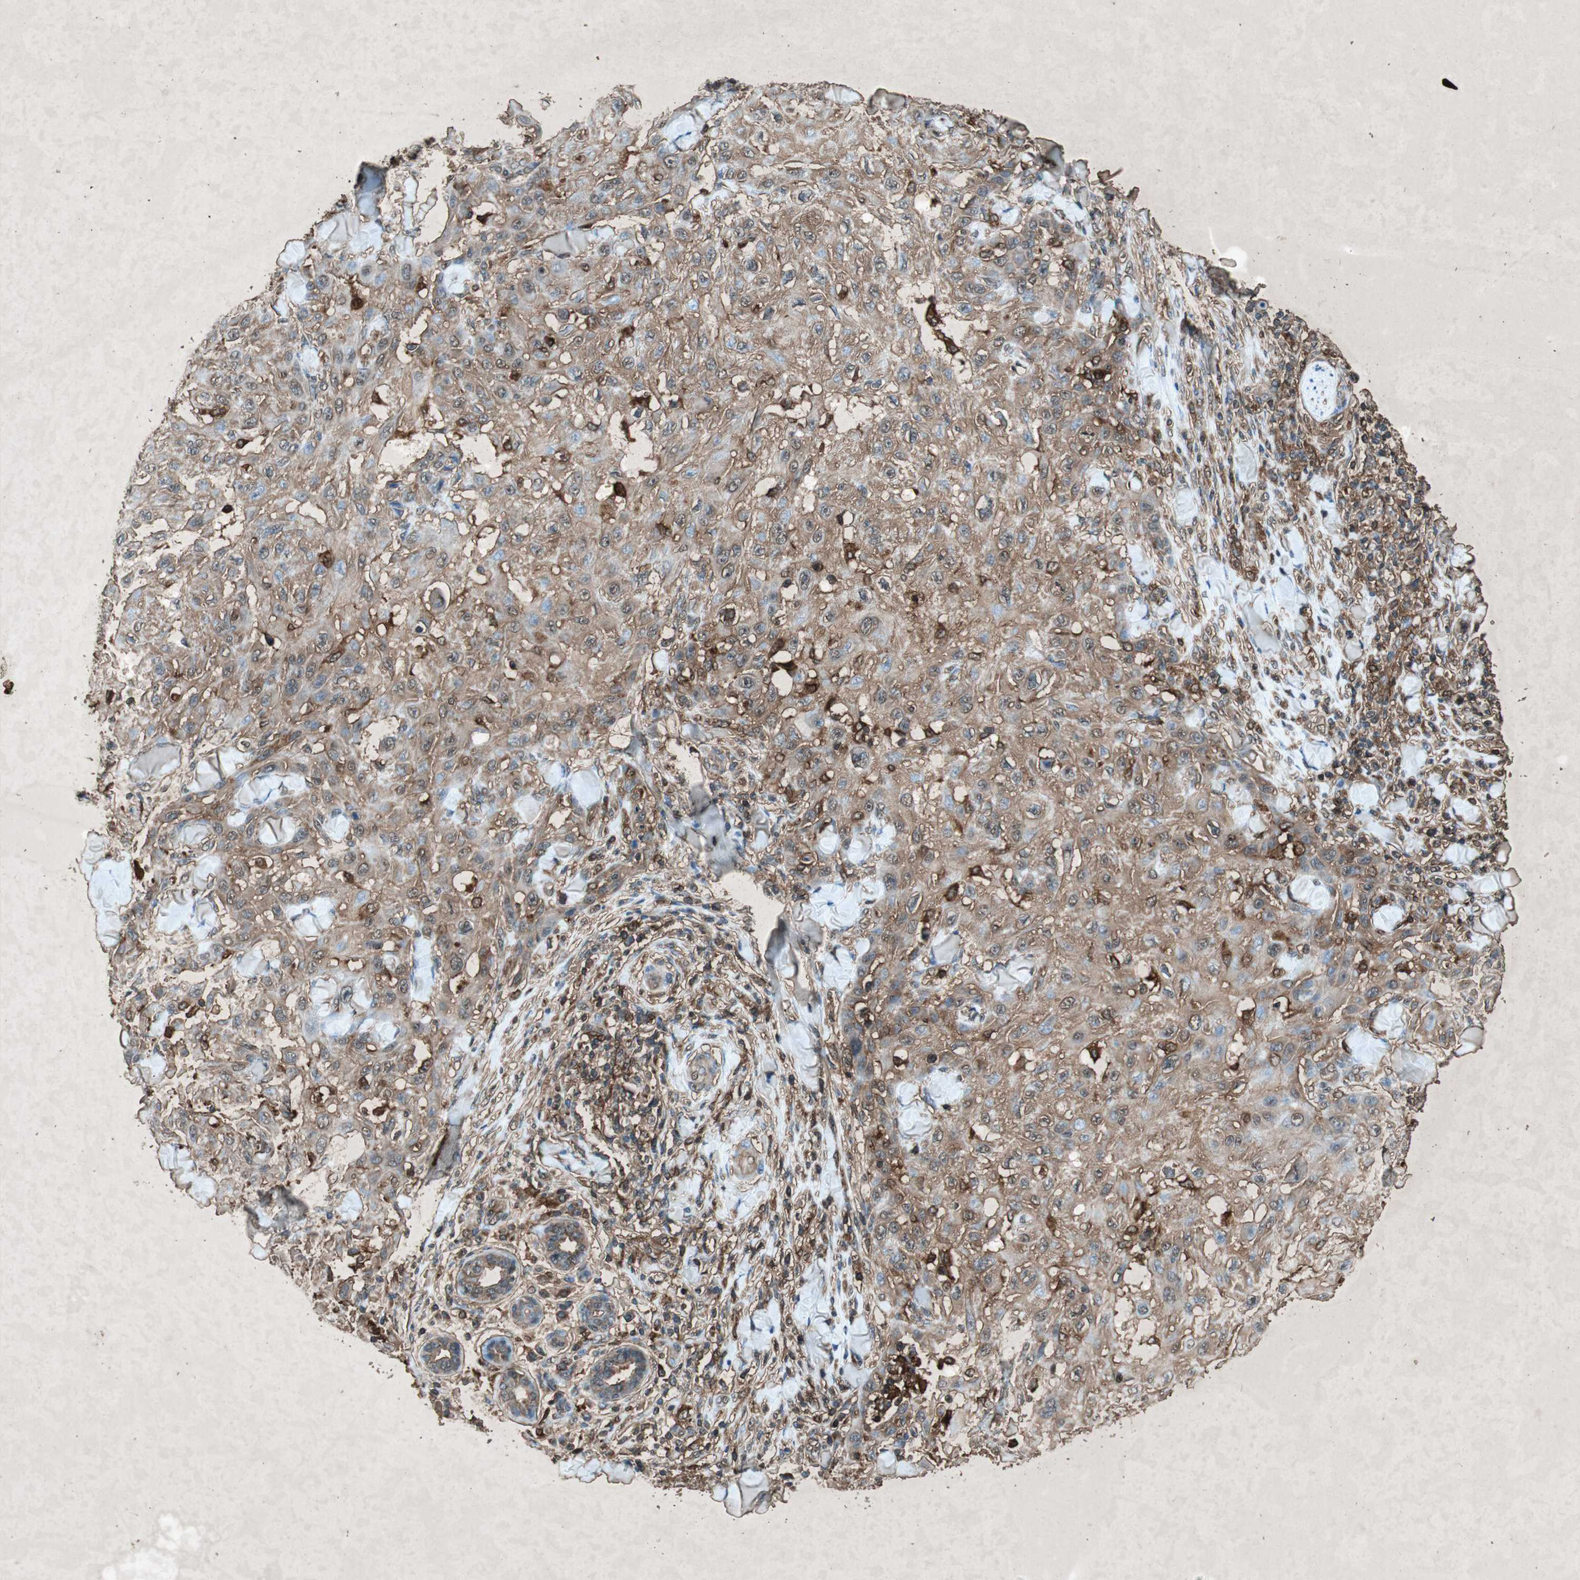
{"staining": {"intensity": "weak", "quantity": "25%-75%", "location": "cytoplasmic/membranous"}, "tissue": "skin cancer", "cell_type": "Tumor cells", "image_type": "cancer", "snomed": [{"axis": "morphology", "description": "Squamous cell carcinoma, NOS"}, {"axis": "topography", "description": "Skin"}], "caption": "The image shows immunohistochemical staining of squamous cell carcinoma (skin). There is weak cytoplasmic/membranous staining is identified in about 25%-75% of tumor cells. The protein is stained brown, and the nuclei are stained in blue (DAB (3,3'-diaminobenzidine) IHC with brightfield microscopy, high magnification).", "gene": "TYROBP", "patient": {"sex": "male", "age": 24}}